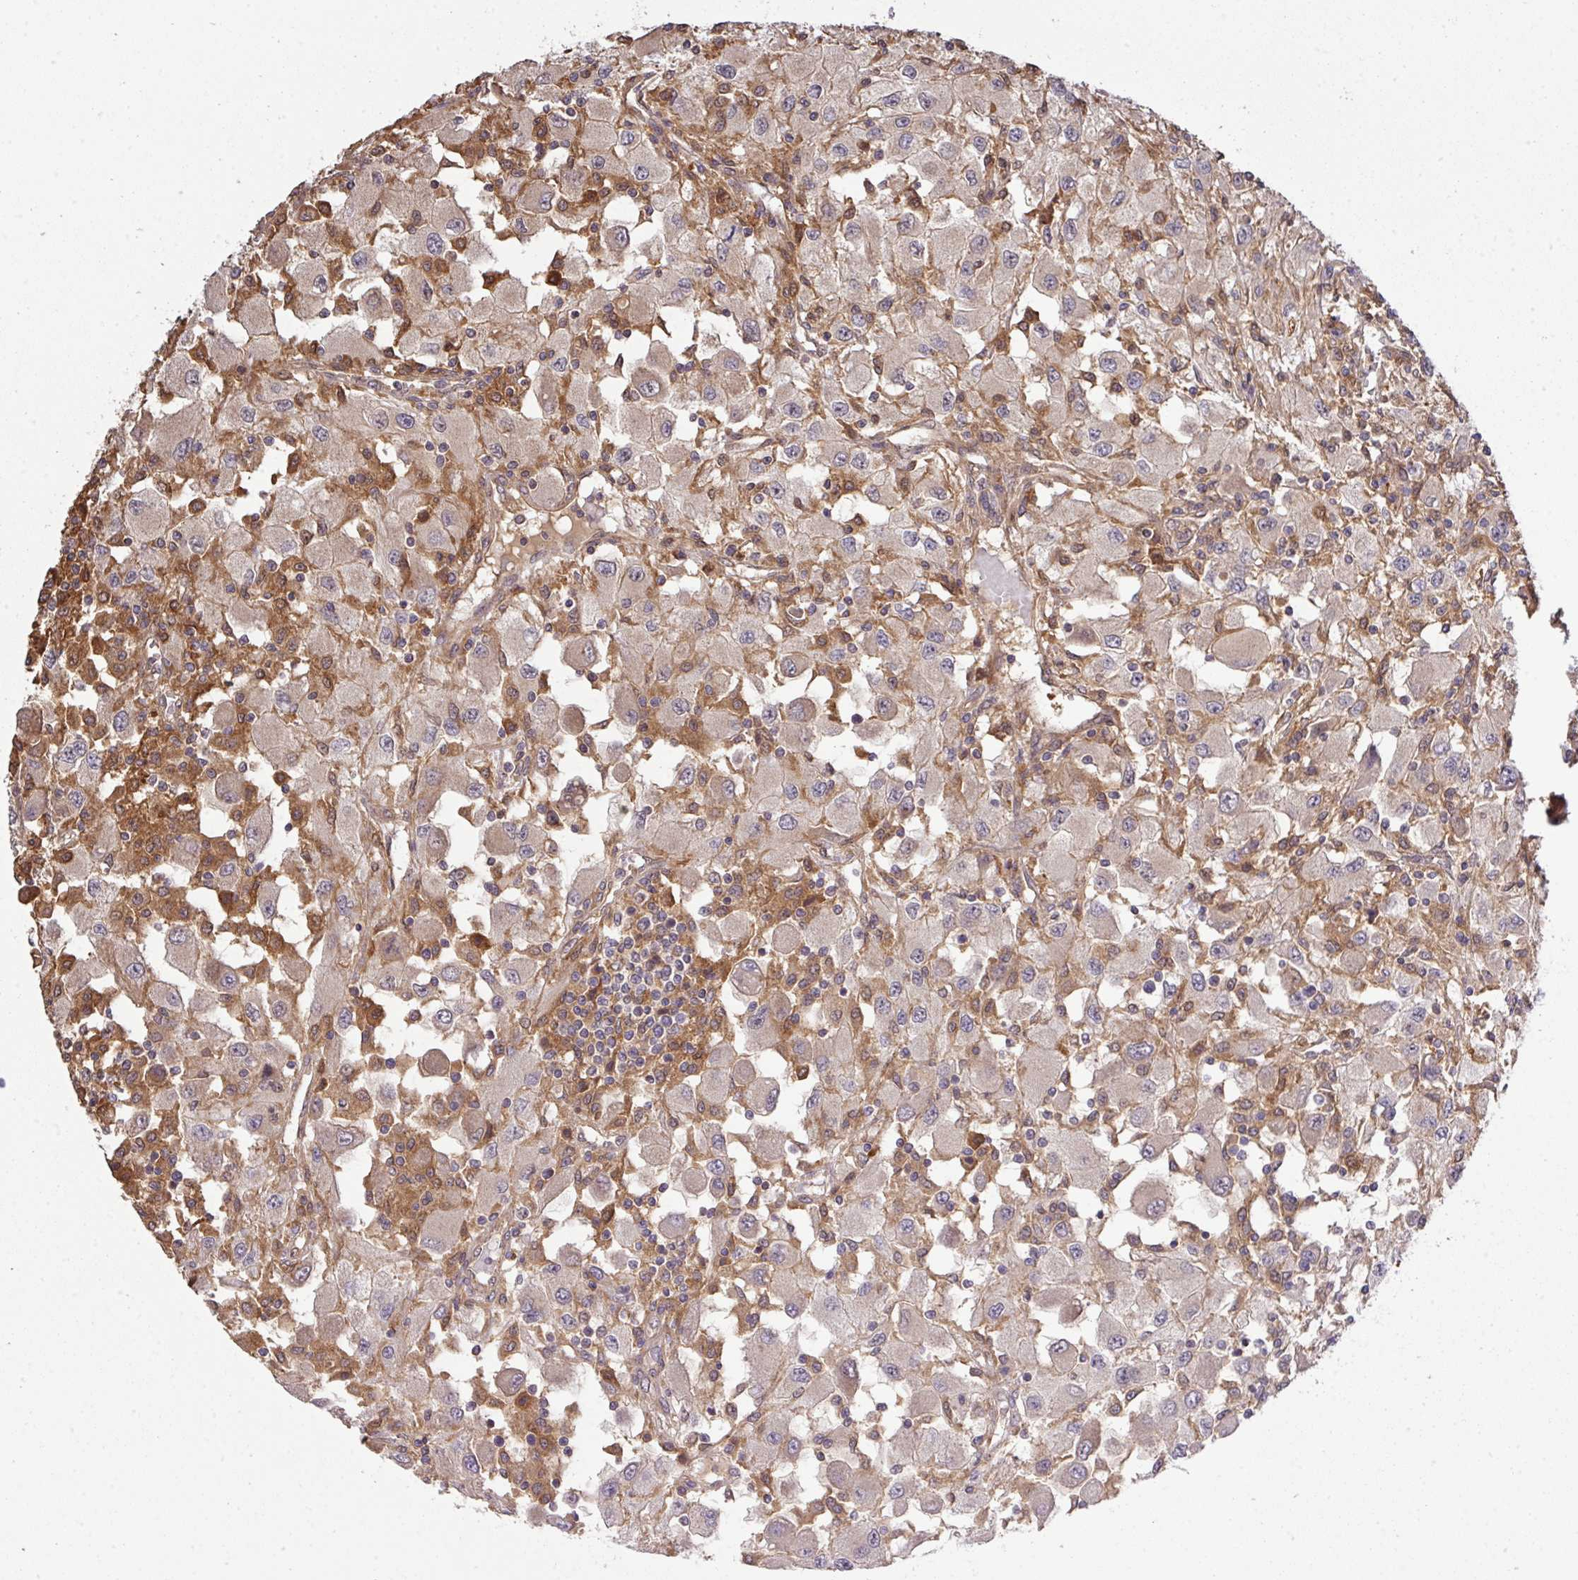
{"staining": {"intensity": "negative", "quantity": "none", "location": "none"}, "tissue": "renal cancer", "cell_type": "Tumor cells", "image_type": "cancer", "snomed": [{"axis": "morphology", "description": "Adenocarcinoma, NOS"}, {"axis": "topography", "description": "Kidney"}], "caption": "An immunohistochemistry histopathology image of adenocarcinoma (renal) is shown. There is no staining in tumor cells of adenocarcinoma (renal).", "gene": "ARPIN", "patient": {"sex": "female", "age": 67}}